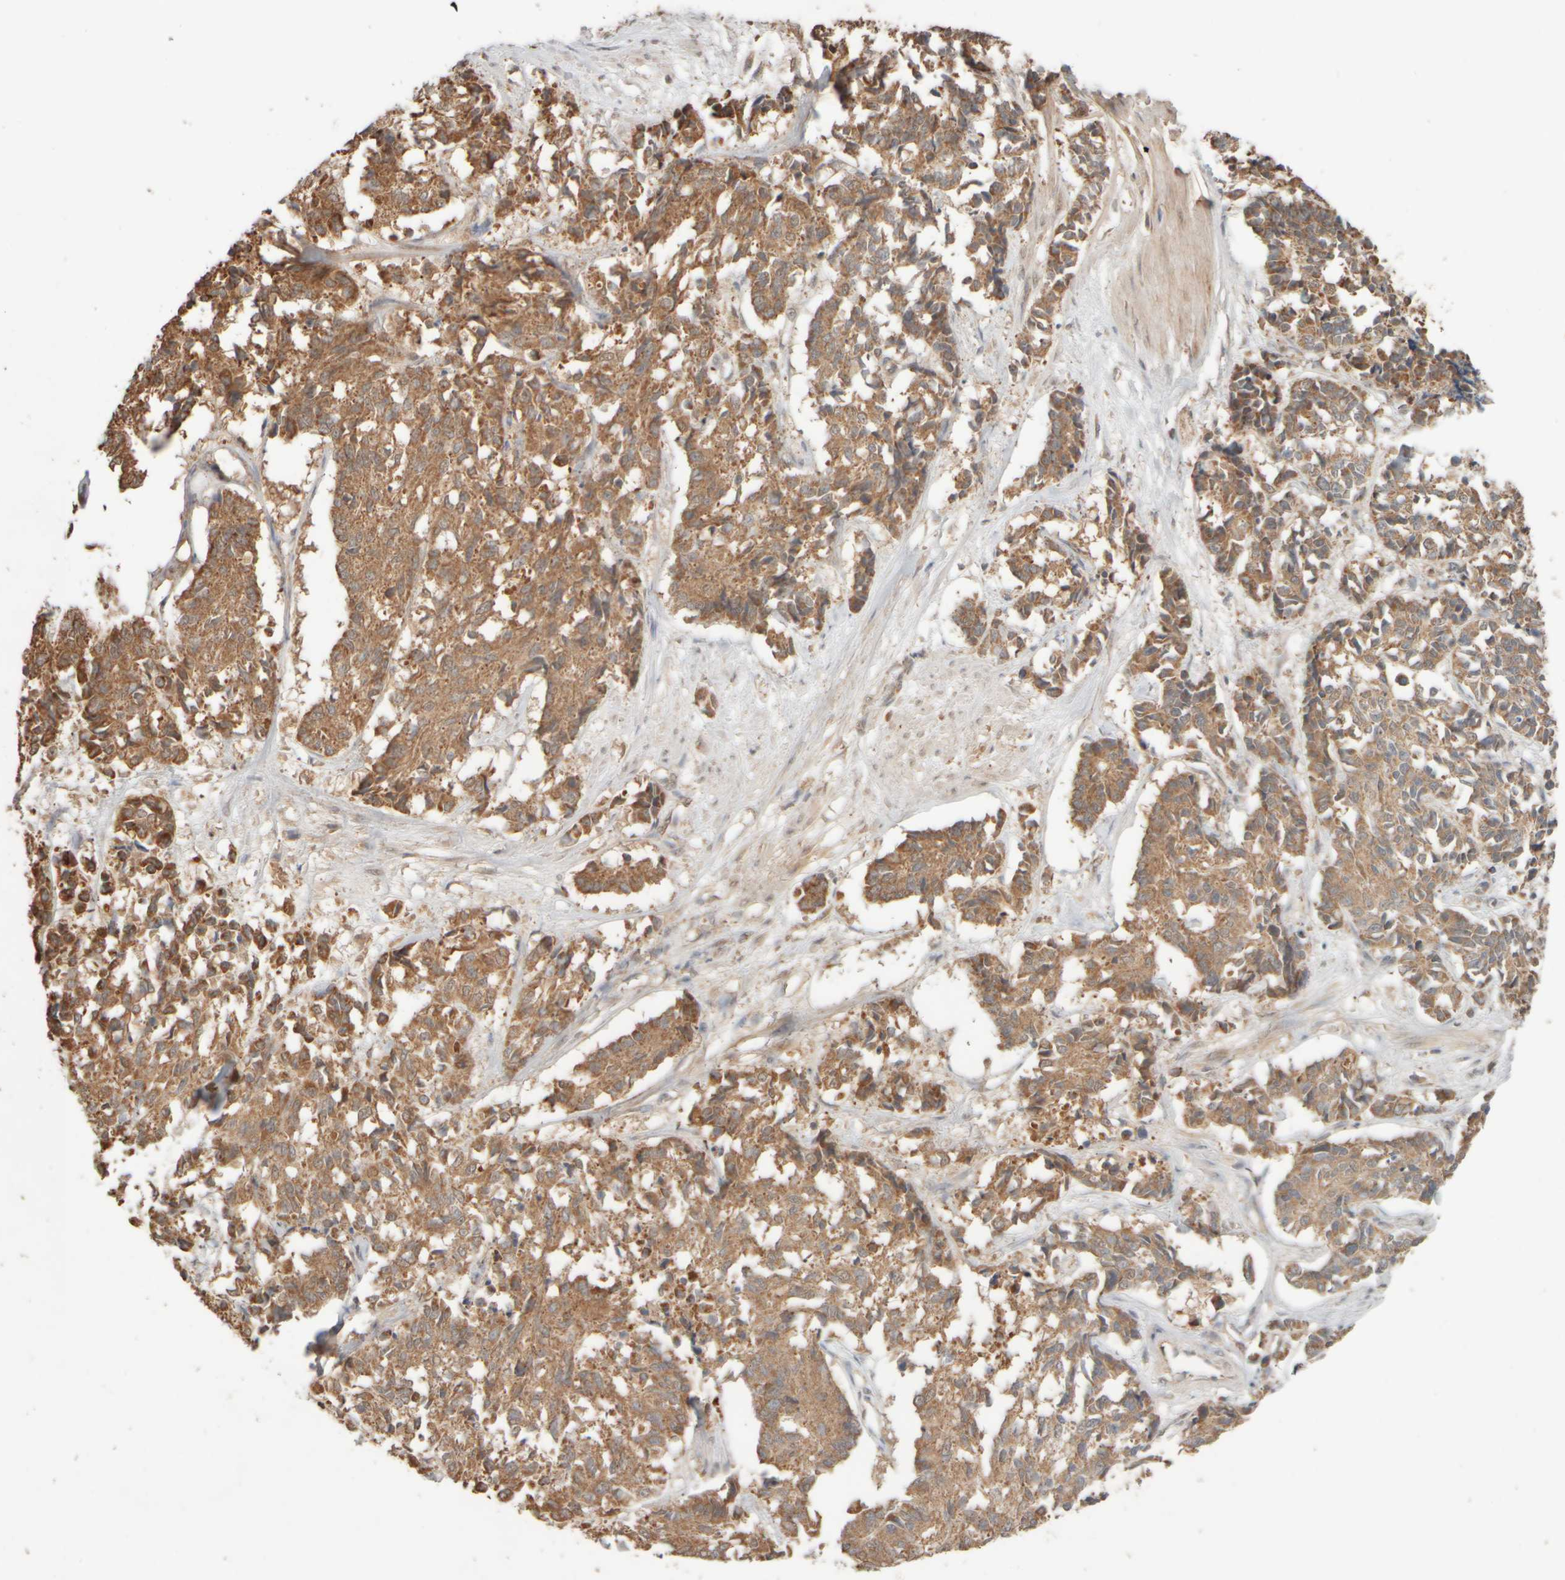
{"staining": {"intensity": "moderate", "quantity": ">75%", "location": "cytoplasmic/membranous"}, "tissue": "cervical cancer", "cell_type": "Tumor cells", "image_type": "cancer", "snomed": [{"axis": "morphology", "description": "Squamous cell carcinoma, NOS"}, {"axis": "topography", "description": "Cervix"}], "caption": "Cervical cancer stained for a protein (brown) reveals moderate cytoplasmic/membranous positive positivity in about >75% of tumor cells.", "gene": "EIF2B3", "patient": {"sex": "female", "age": 35}}